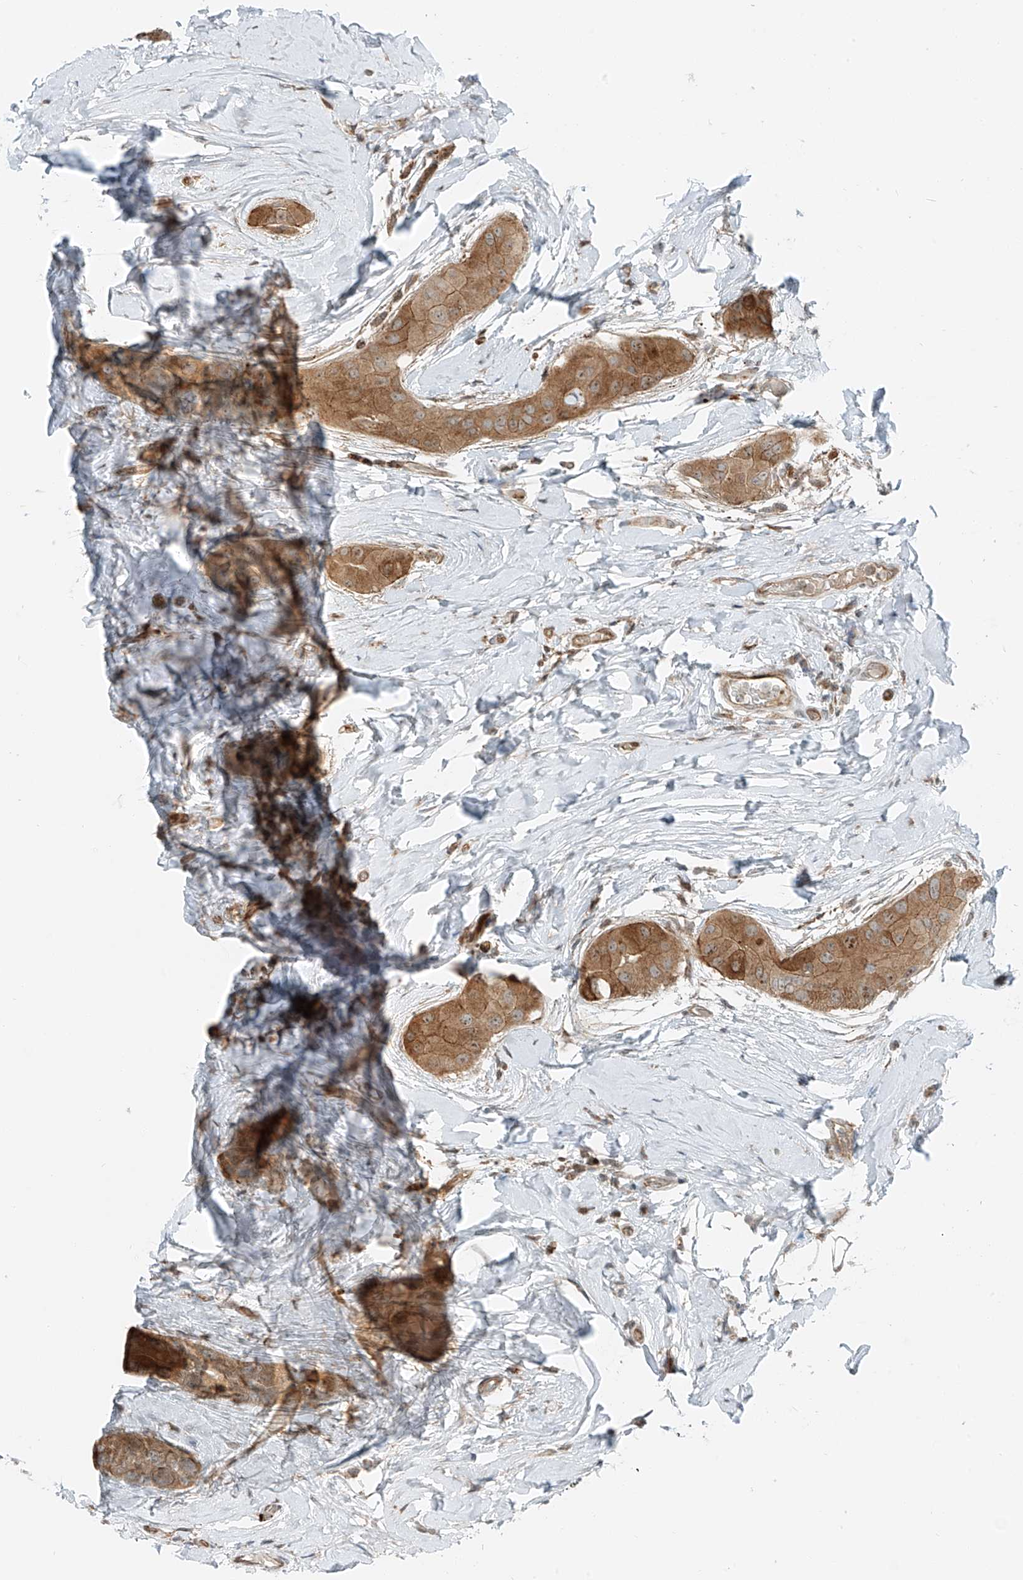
{"staining": {"intensity": "moderate", "quantity": ">75%", "location": "cytoplasmic/membranous"}, "tissue": "thyroid cancer", "cell_type": "Tumor cells", "image_type": "cancer", "snomed": [{"axis": "morphology", "description": "Papillary adenocarcinoma, NOS"}, {"axis": "topography", "description": "Thyroid gland"}], "caption": "Human thyroid cancer stained for a protein (brown) exhibits moderate cytoplasmic/membranous positive expression in about >75% of tumor cells.", "gene": "USP48", "patient": {"sex": "male", "age": 33}}